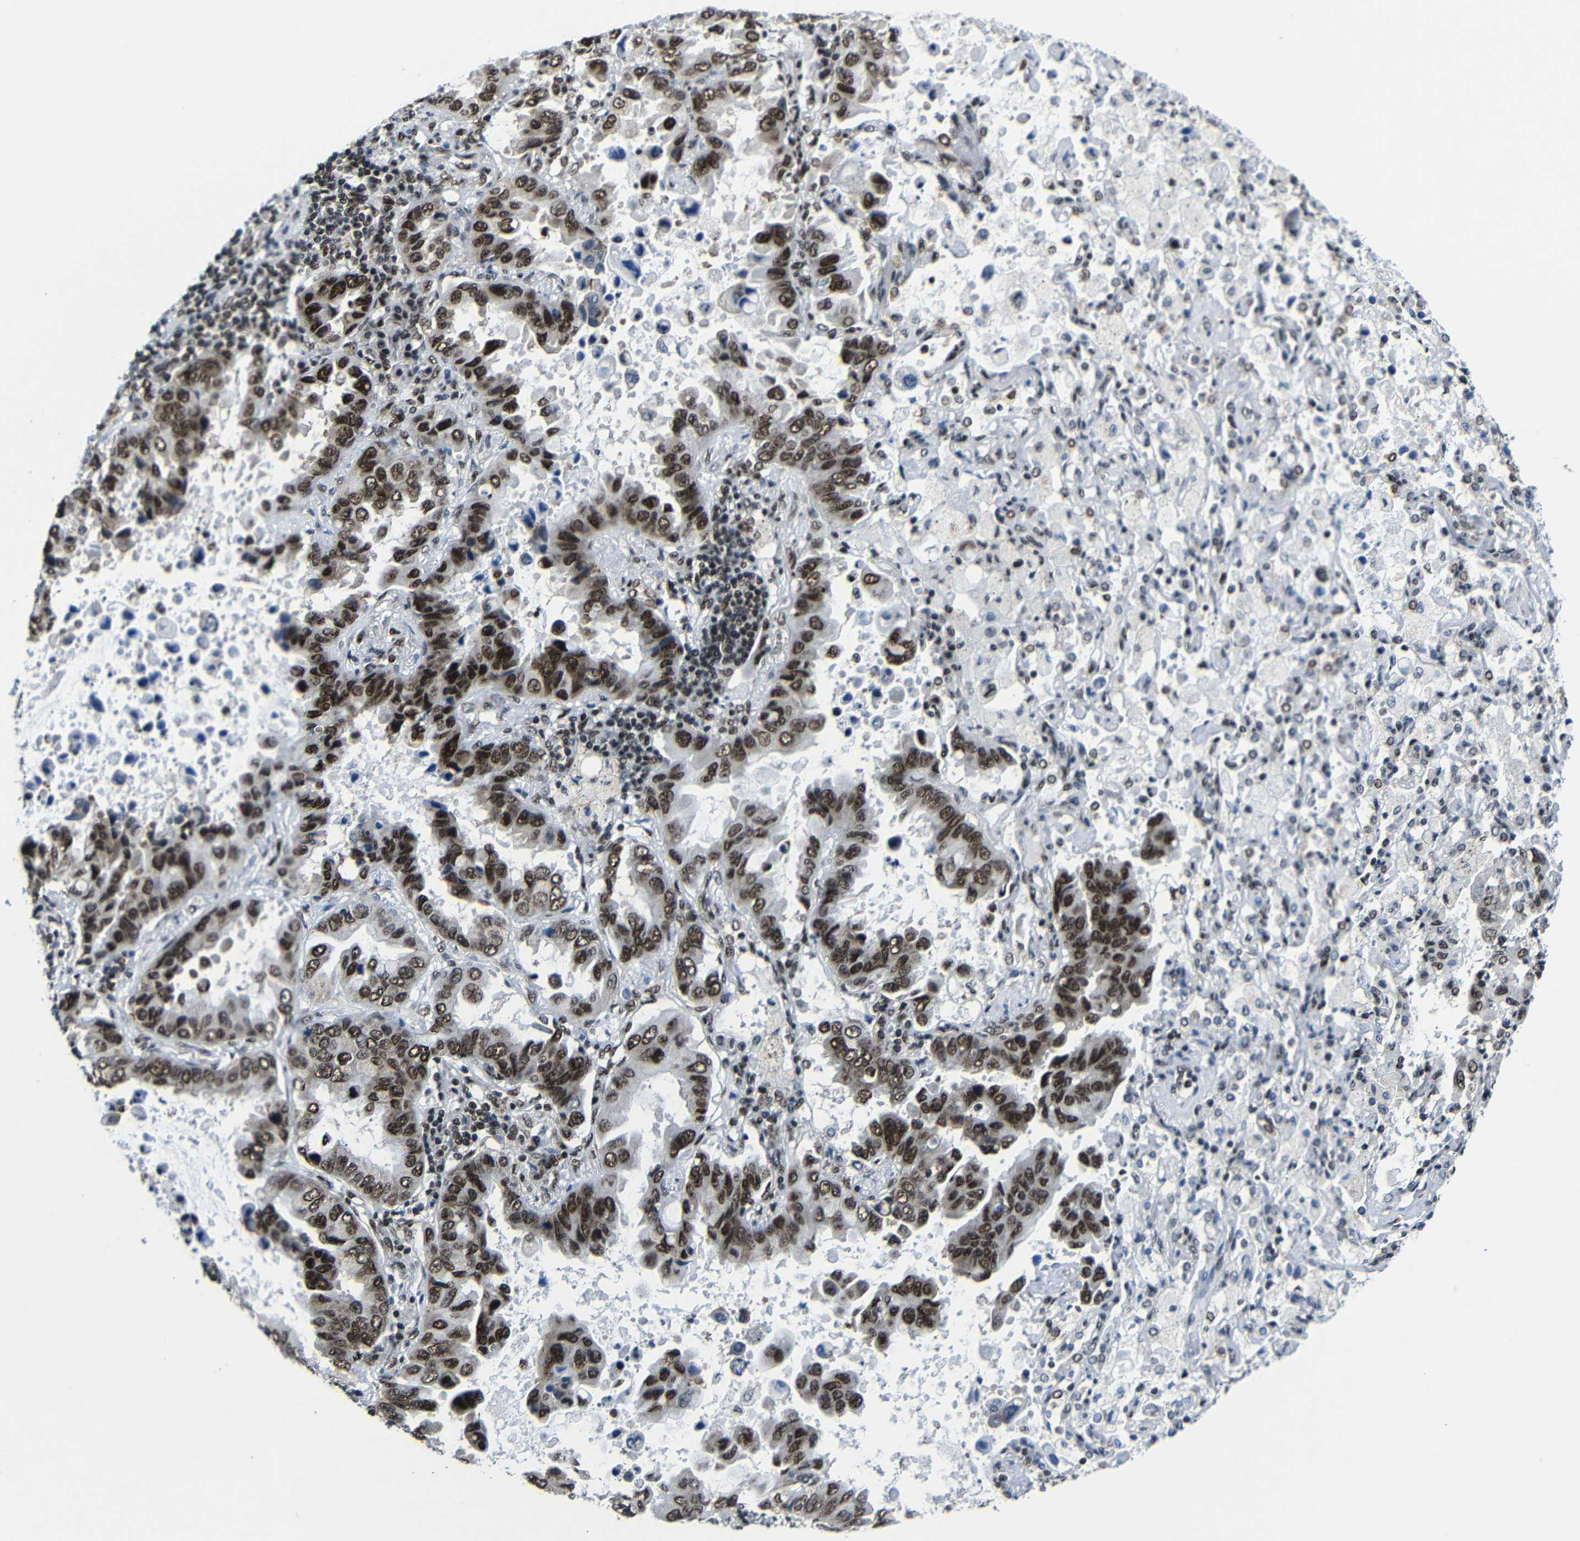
{"staining": {"intensity": "strong", "quantity": ">75%", "location": "nuclear"}, "tissue": "lung cancer", "cell_type": "Tumor cells", "image_type": "cancer", "snomed": [{"axis": "morphology", "description": "Adenocarcinoma, NOS"}, {"axis": "topography", "description": "Lung"}], "caption": "An image of lung adenocarcinoma stained for a protein demonstrates strong nuclear brown staining in tumor cells.", "gene": "PTBP1", "patient": {"sex": "male", "age": 64}}